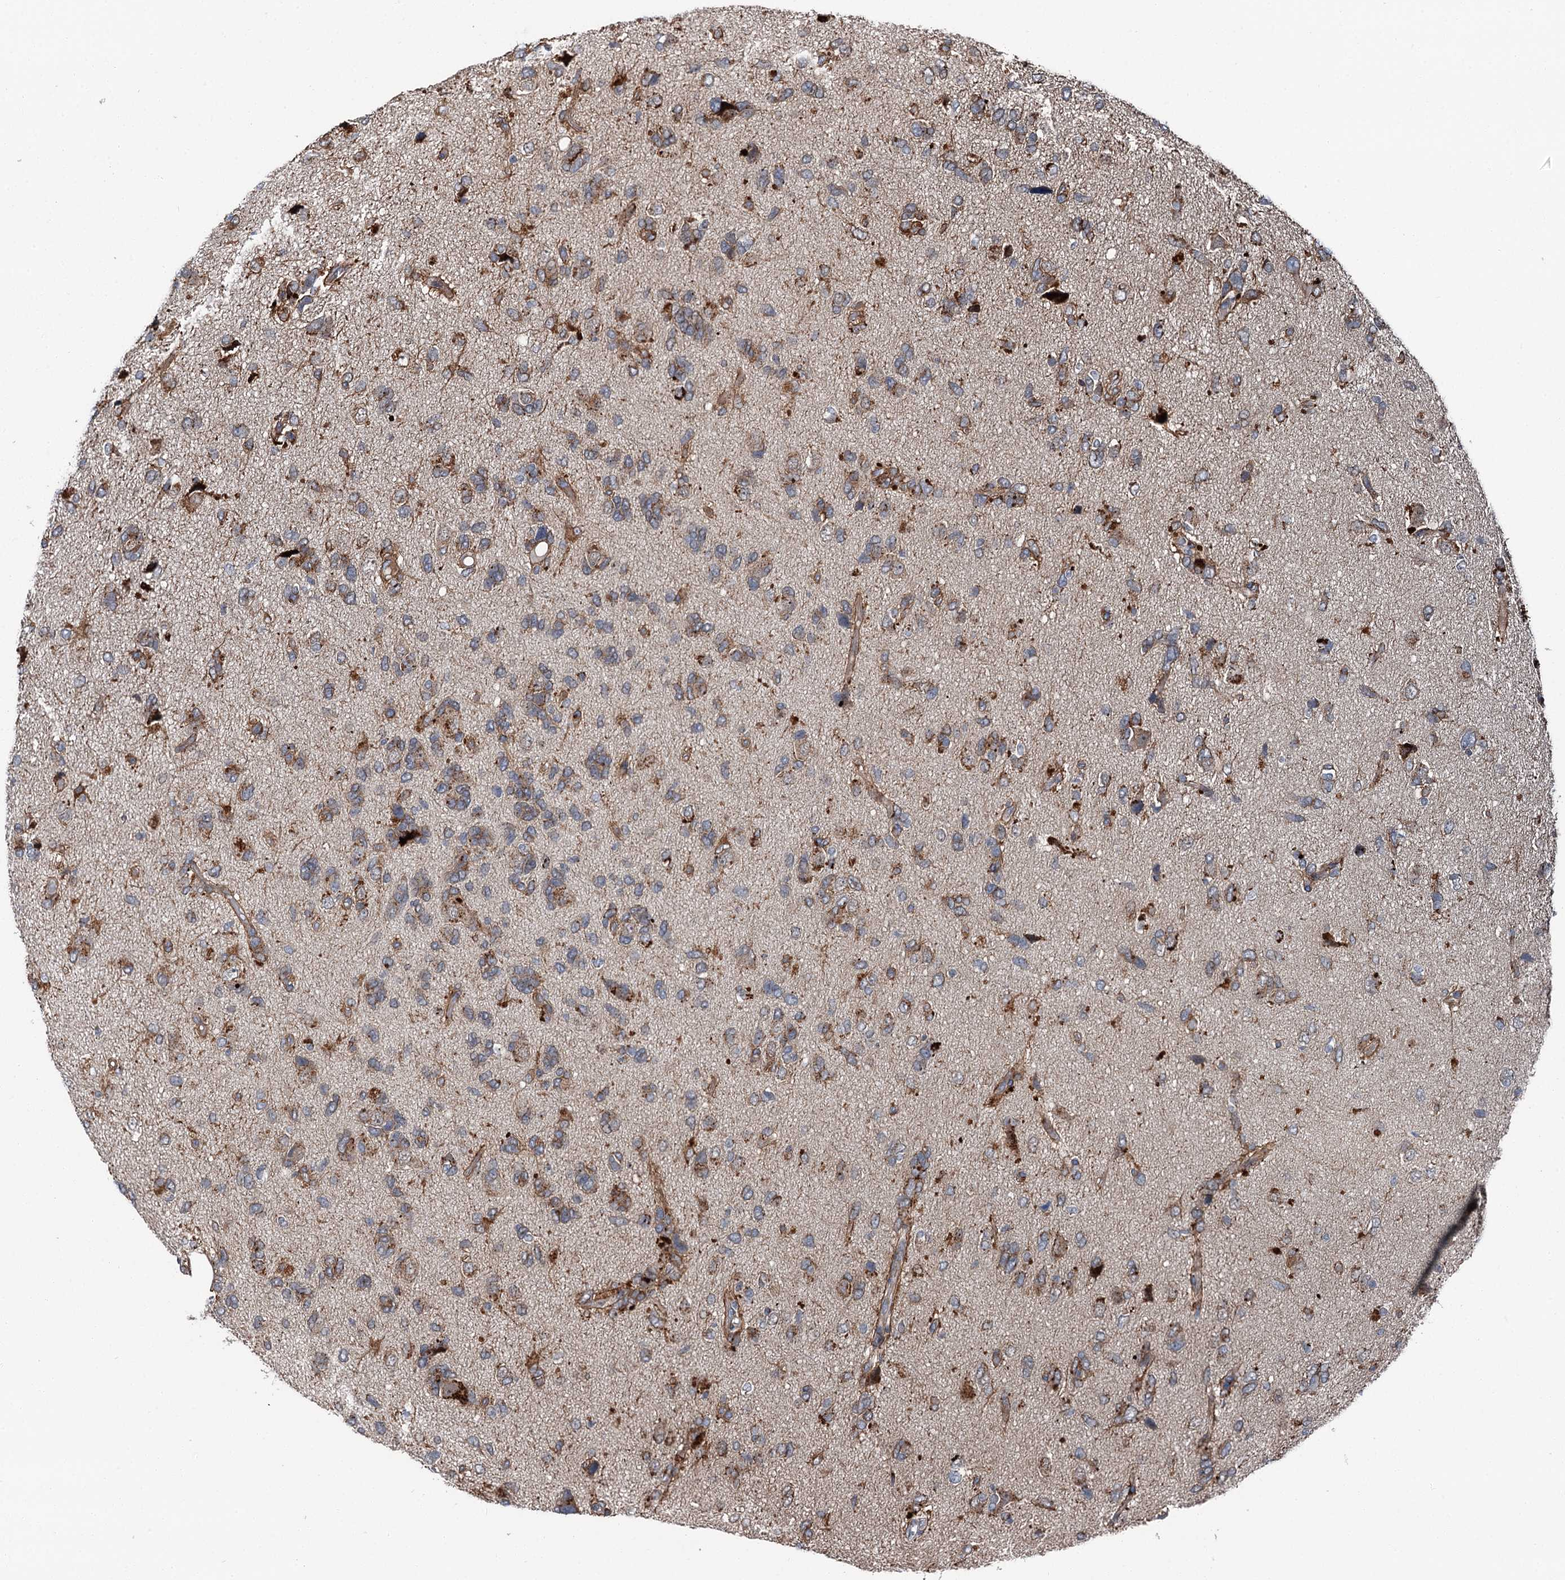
{"staining": {"intensity": "moderate", "quantity": "25%-75%", "location": "cytoplasmic/membranous"}, "tissue": "glioma", "cell_type": "Tumor cells", "image_type": "cancer", "snomed": [{"axis": "morphology", "description": "Glioma, malignant, High grade"}, {"axis": "topography", "description": "Brain"}], "caption": "Human glioma stained with a protein marker displays moderate staining in tumor cells.", "gene": "POLR1D", "patient": {"sex": "female", "age": 59}}